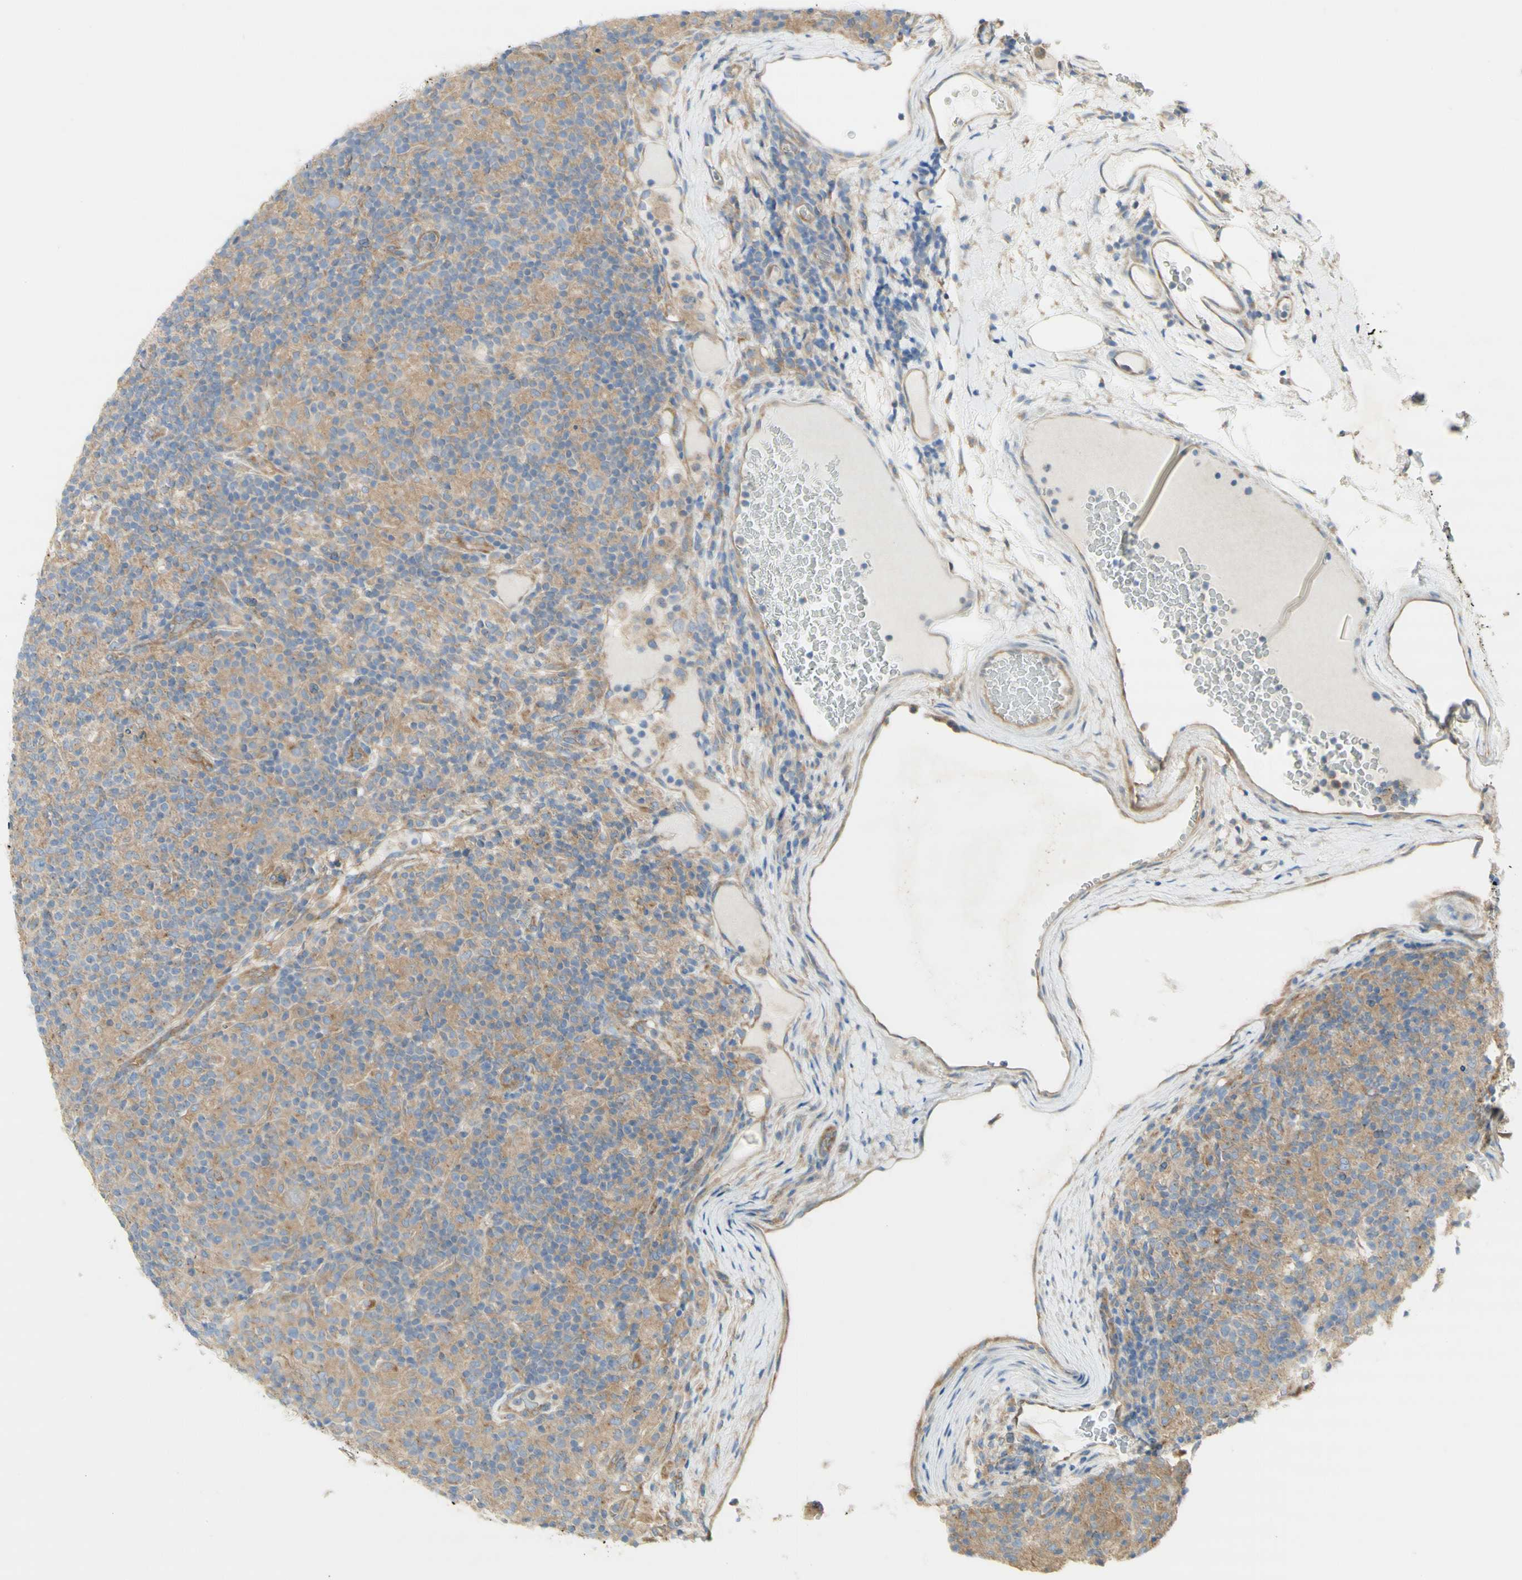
{"staining": {"intensity": "weak", "quantity": ">75%", "location": "cytoplasmic/membranous"}, "tissue": "lymphoma", "cell_type": "Tumor cells", "image_type": "cancer", "snomed": [{"axis": "morphology", "description": "Hodgkin's disease, NOS"}, {"axis": "topography", "description": "Lymph node"}], "caption": "A low amount of weak cytoplasmic/membranous staining is identified in about >75% of tumor cells in lymphoma tissue.", "gene": "DYNC1H1", "patient": {"sex": "male", "age": 70}}